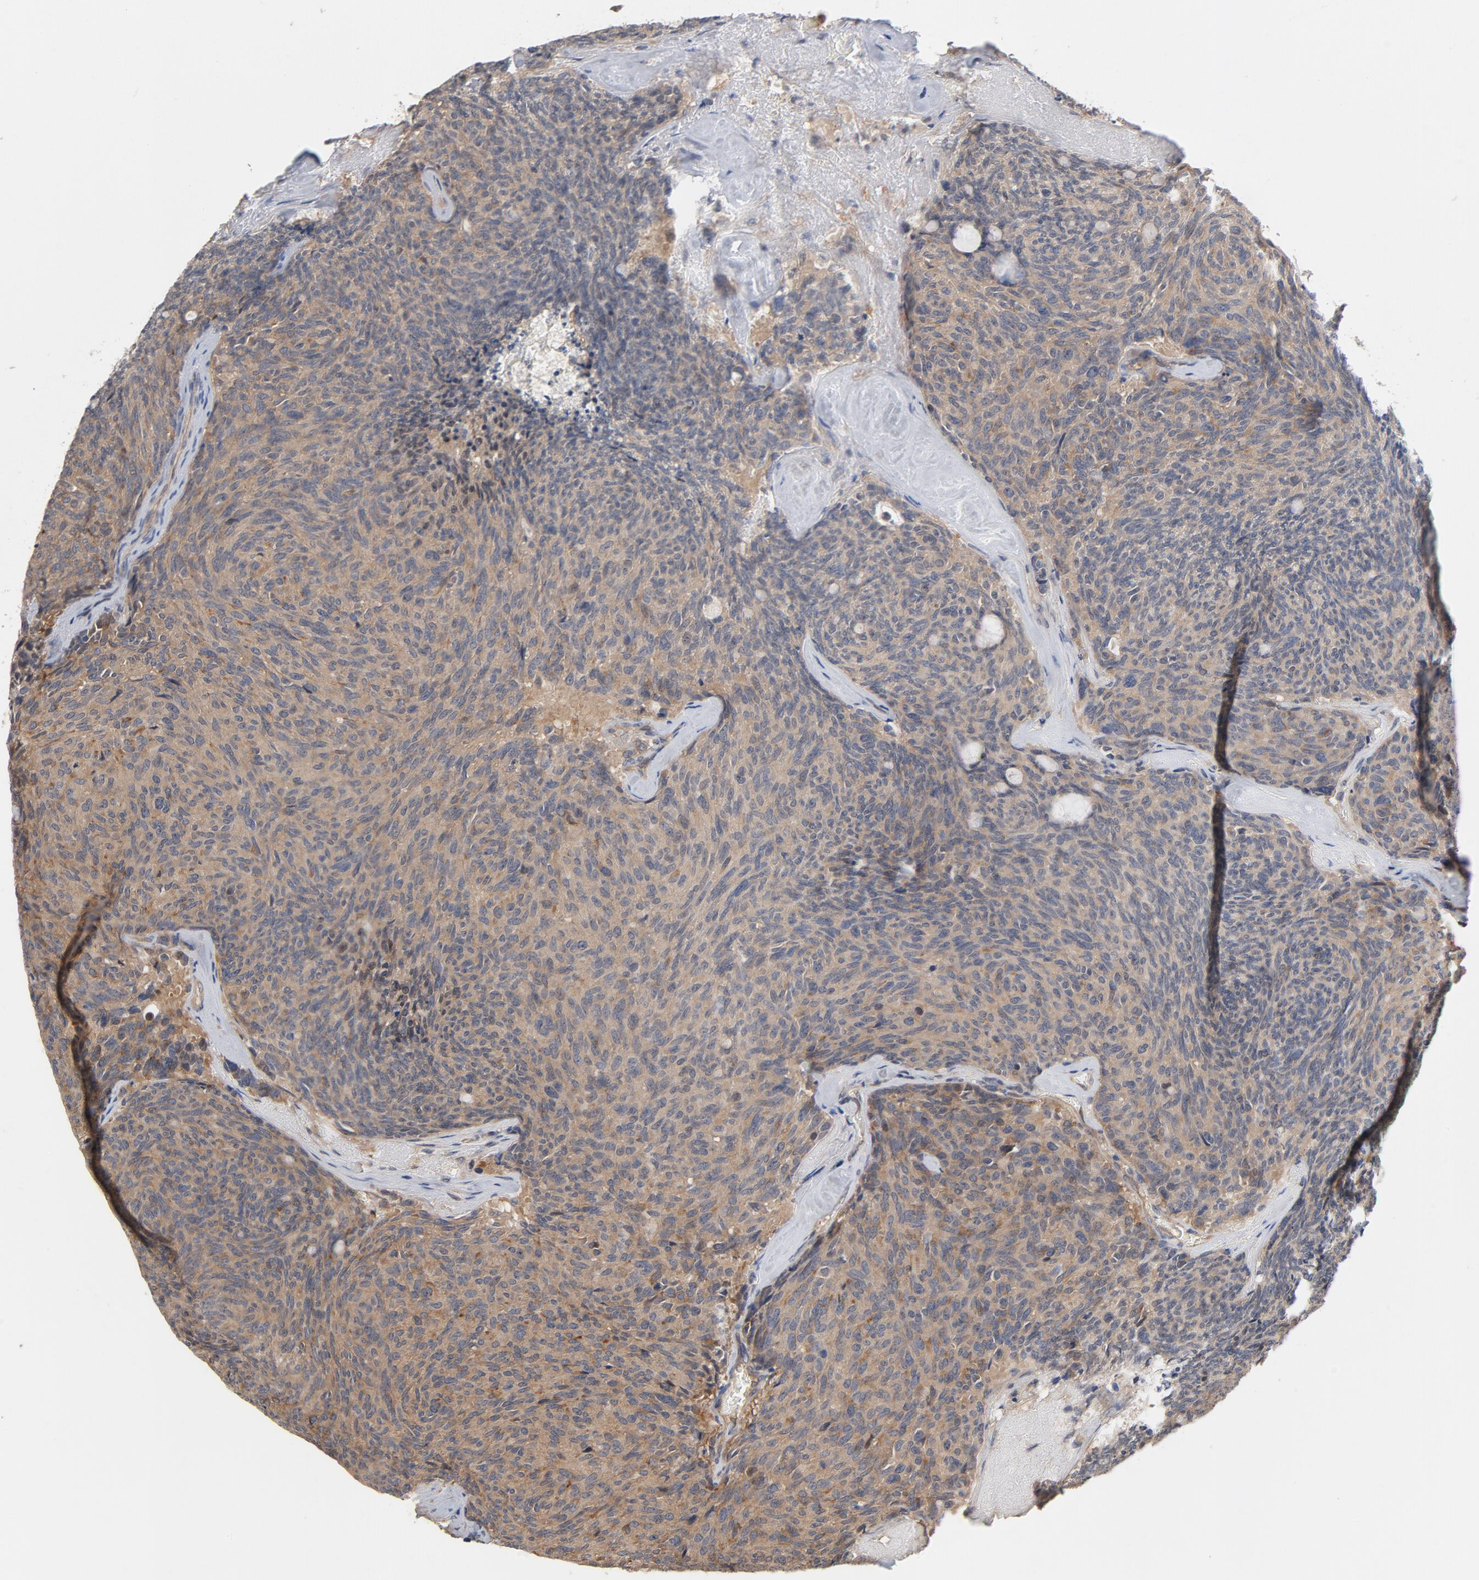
{"staining": {"intensity": "weak", "quantity": ">75%", "location": "cytoplasmic/membranous"}, "tissue": "carcinoid", "cell_type": "Tumor cells", "image_type": "cancer", "snomed": [{"axis": "morphology", "description": "Carcinoid, malignant, NOS"}, {"axis": "topography", "description": "Pancreas"}], "caption": "The immunohistochemical stain shows weak cytoplasmic/membranous staining in tumor cells of carcinoid tissue.", "gene": "PITPNM2", "patient": {"sex": "female", "age": 54}}